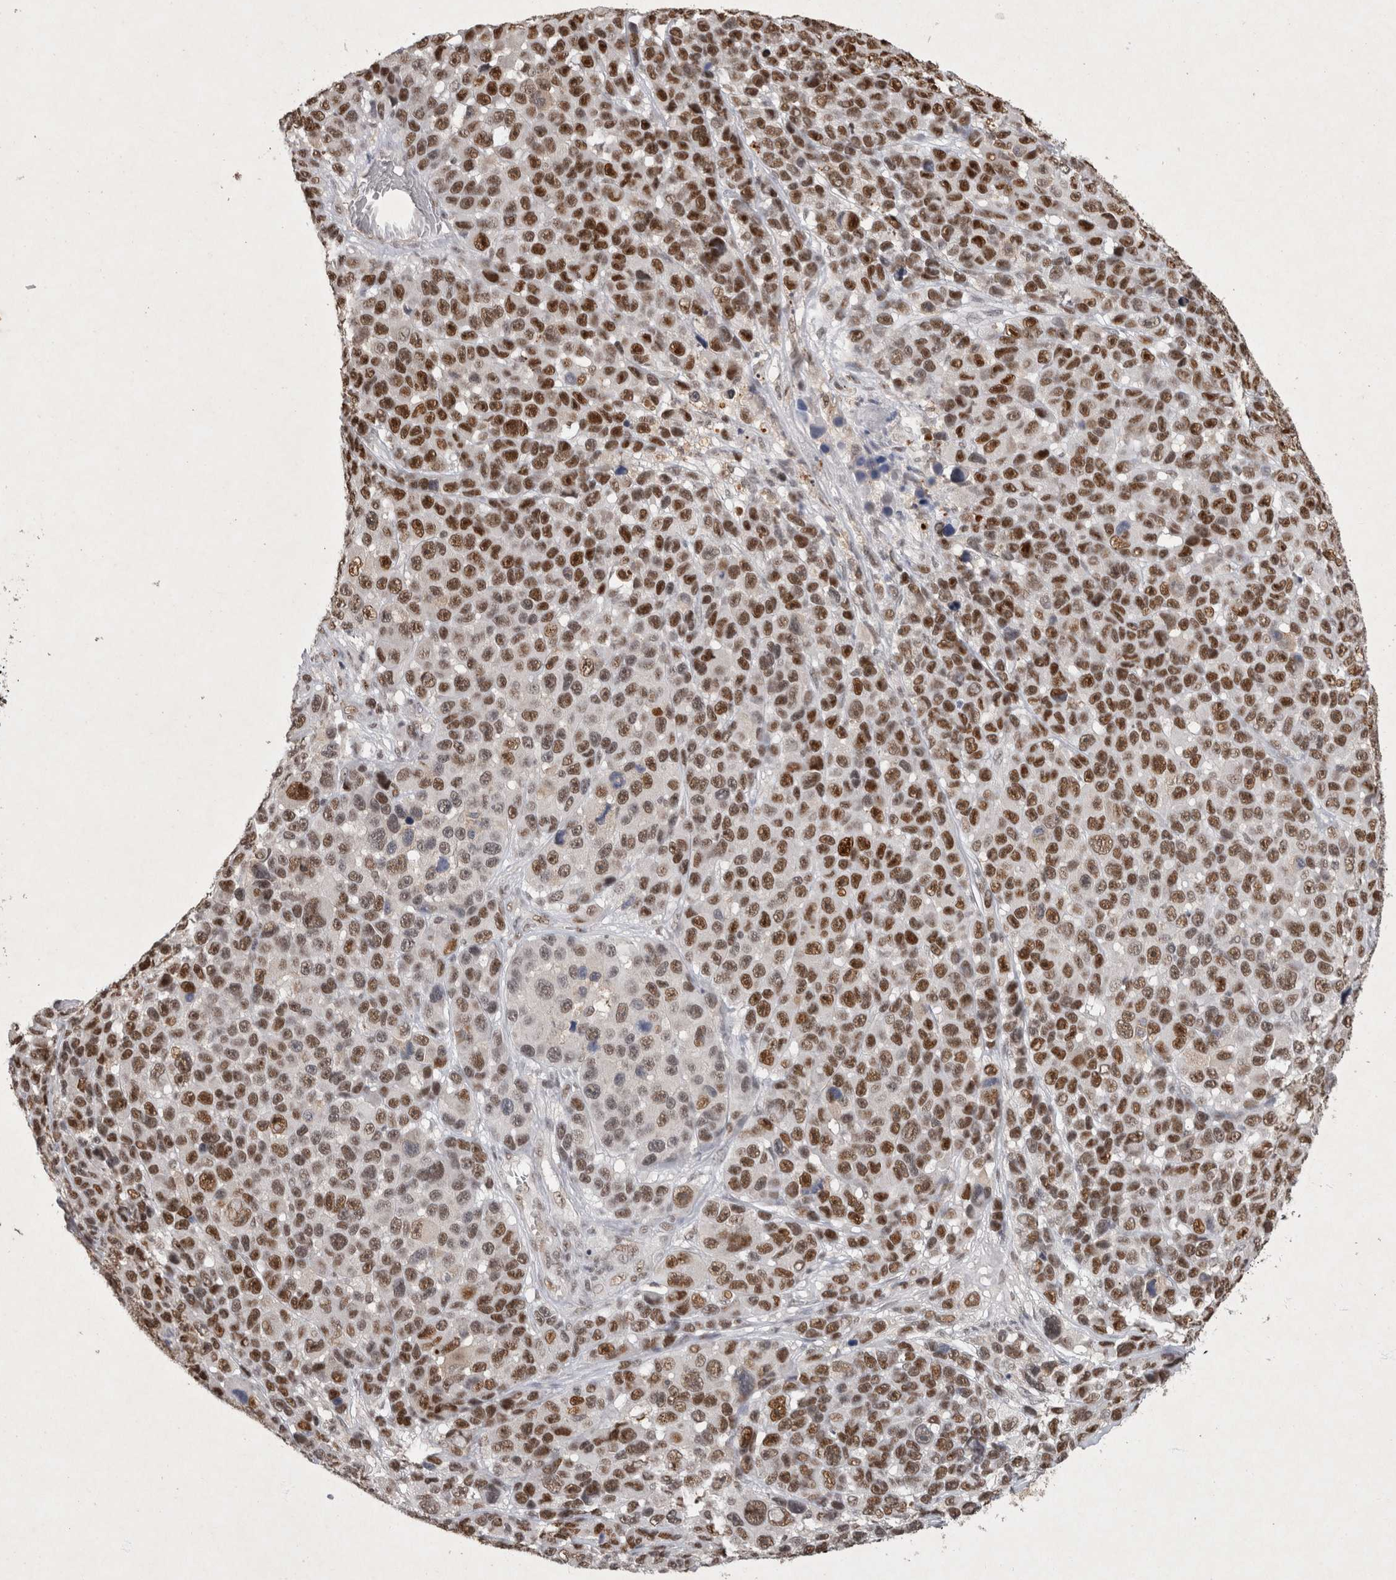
{"staining": {"intensity": "strong", "quantity": ">75%", "location": "nuclear"}, "tissue": "melanoma", "cell_type": "Tumor cells", "image_type": "cancer", "snomed": [{"axis": "morphology", "description": "Malignant melanoma, NOS"}, {"axis": "topography", "description": "Skin"}], "caption": "Immunohistochemical staining of human melanoma shows high levels of strong nuclear expression in about >75% of tumor cells. Nuclei are stained in blue.", "gene": "XRCC5", "patient": {"sex": "male", "age": 53}}